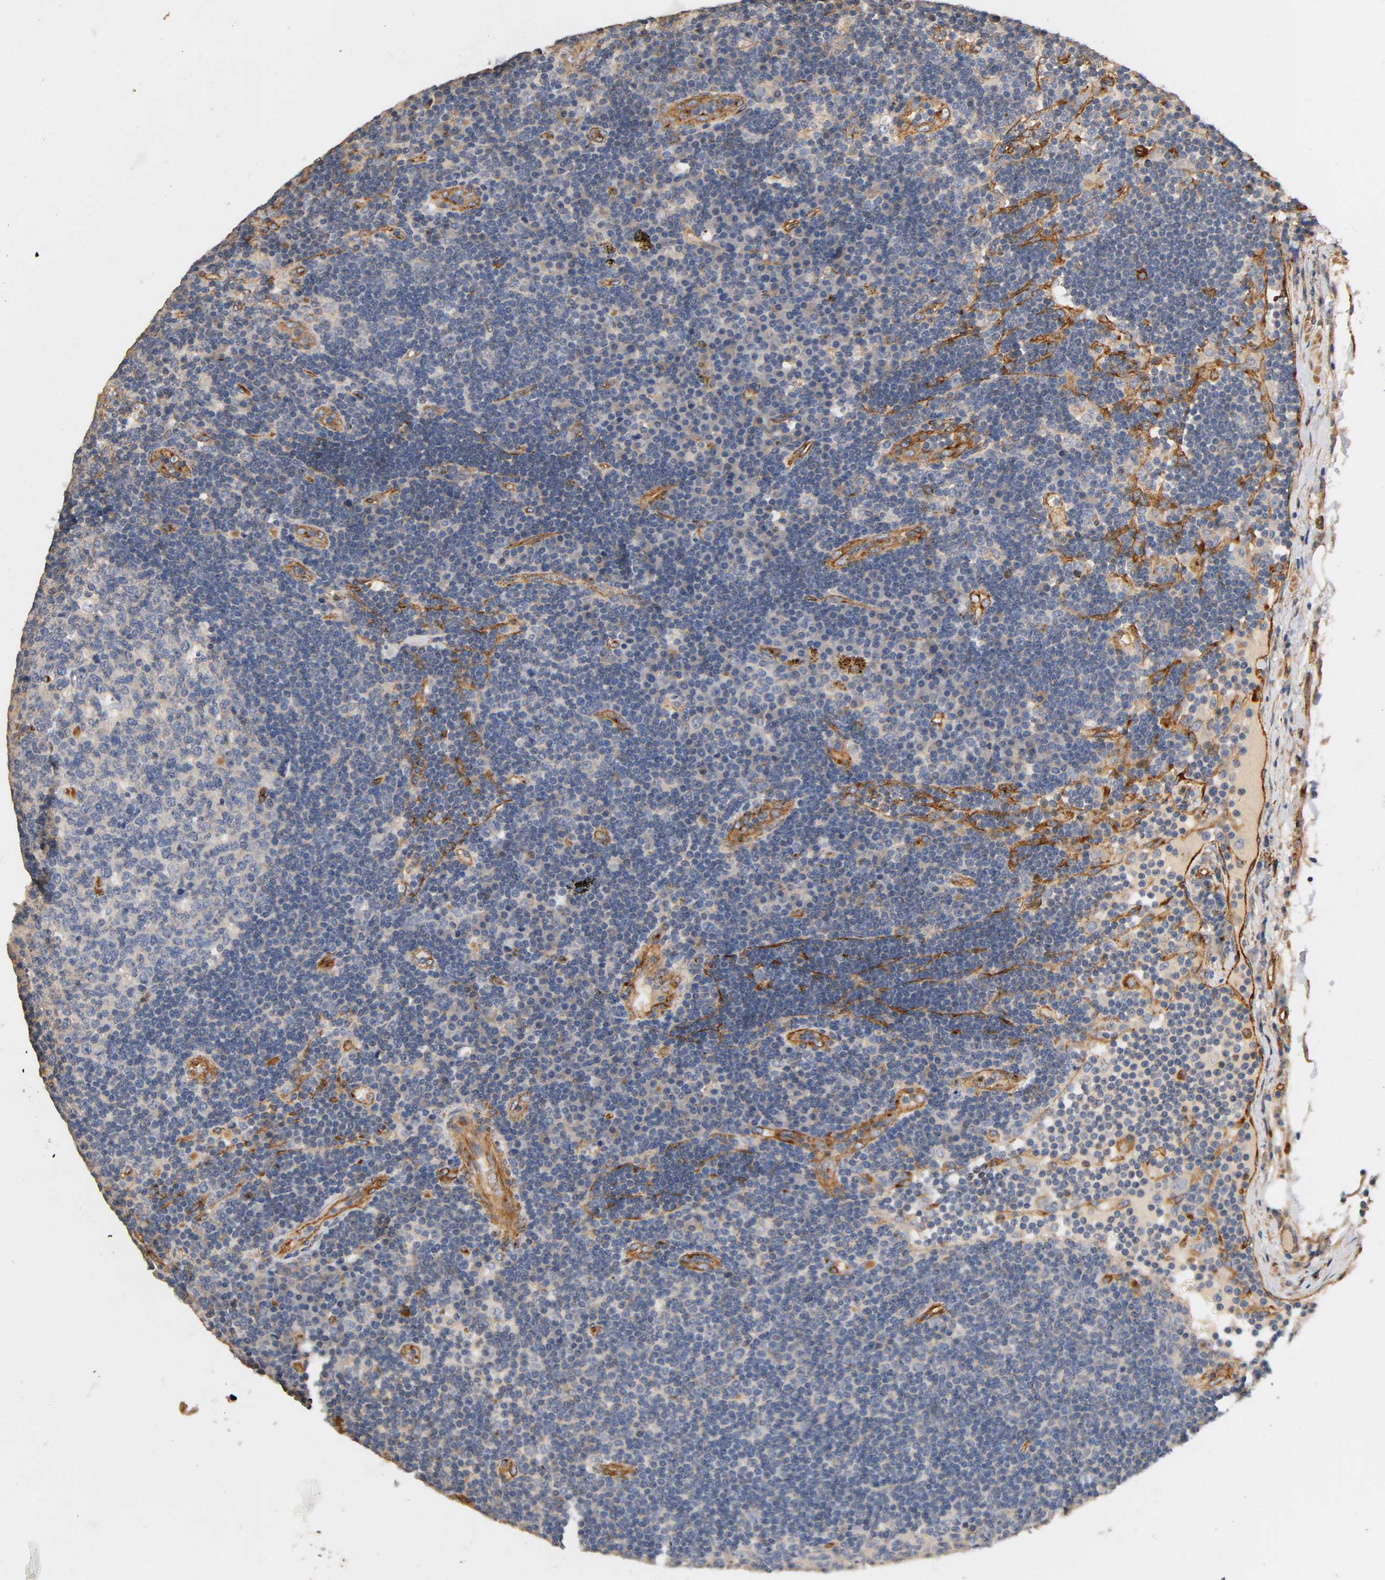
{"staining": {"intensity": "negative", "quantity": "none", "location": "none"}, "tissue": "lymph node", "cell_type": "Germinal center cells", "image_type": "normal", "snomed": [{"axis": "morphology", "description": "Normal tissue, NOS"}, {"axis": "morphology", "description": "Squamous cell carcinoma, metastatic, NOS"}, {"axis": "topography", "description": "Lymph node"}], "caption": "Lymph node stained for a protein using immunohistochemistry reveals no staining germinal center cells.", "gene": "IFITM2", "patient": {"sex": "female", "age": 53}}